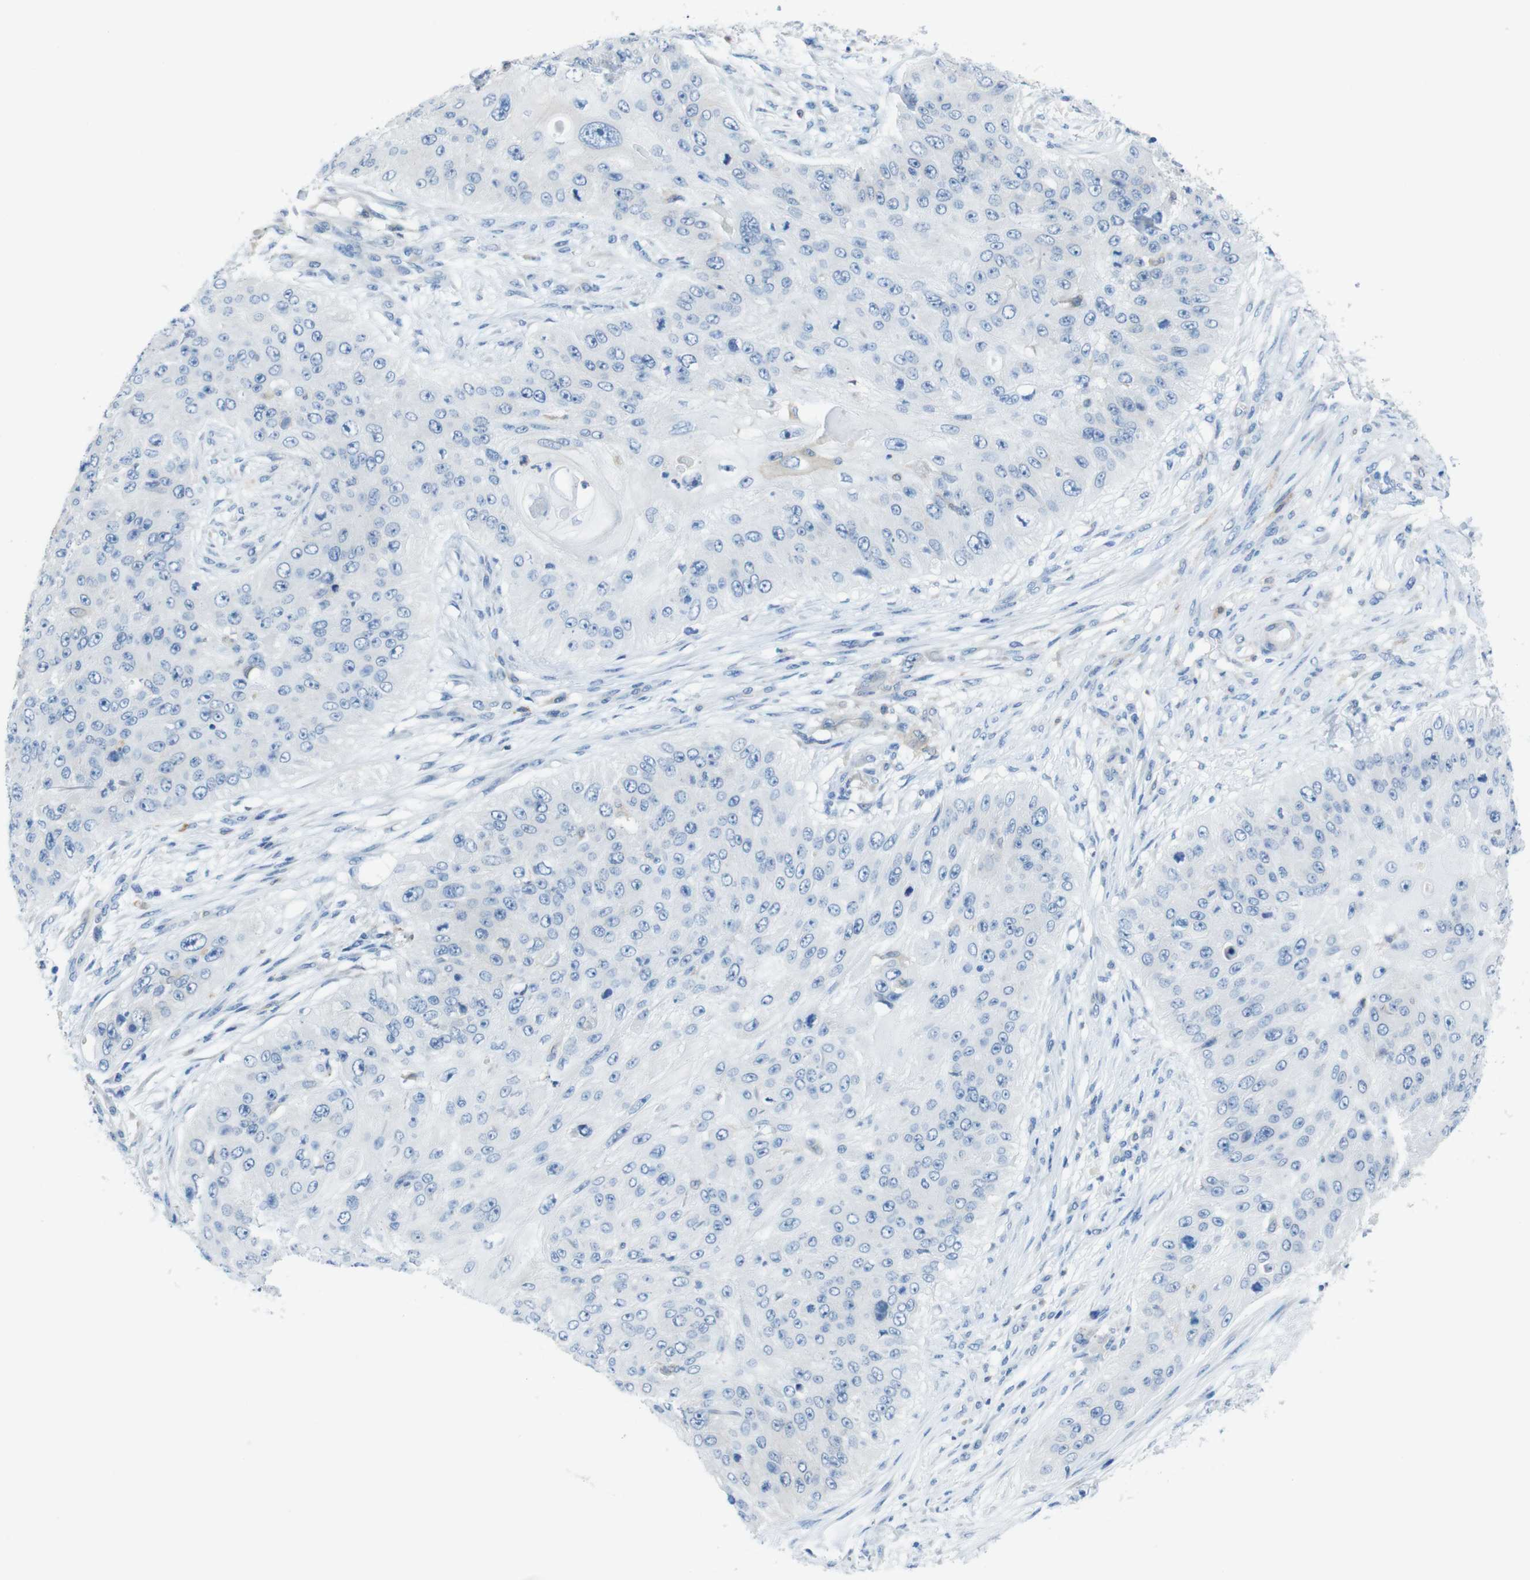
{"staining": {"intensity": "negative", "quantity": "none", "location": "none"}, "tissue": "skin cancer", "cell_type": "Tumor cells", "image_type": "cancer", "snomed": [{"axis": "morphology", "description": "Squamous cell carcinoma, NOS"}, {"axis": "topography", "description": "Skin"}], "caption": "IHC histopathology image of neoplastic tissue: human skin cancer stained with DAB (3,3'-diaminobenzidine) demonstrates no significant protein expression in tumor cells.", "gene": "CLMN", "patient": {"sex": "female", "age": 80}}